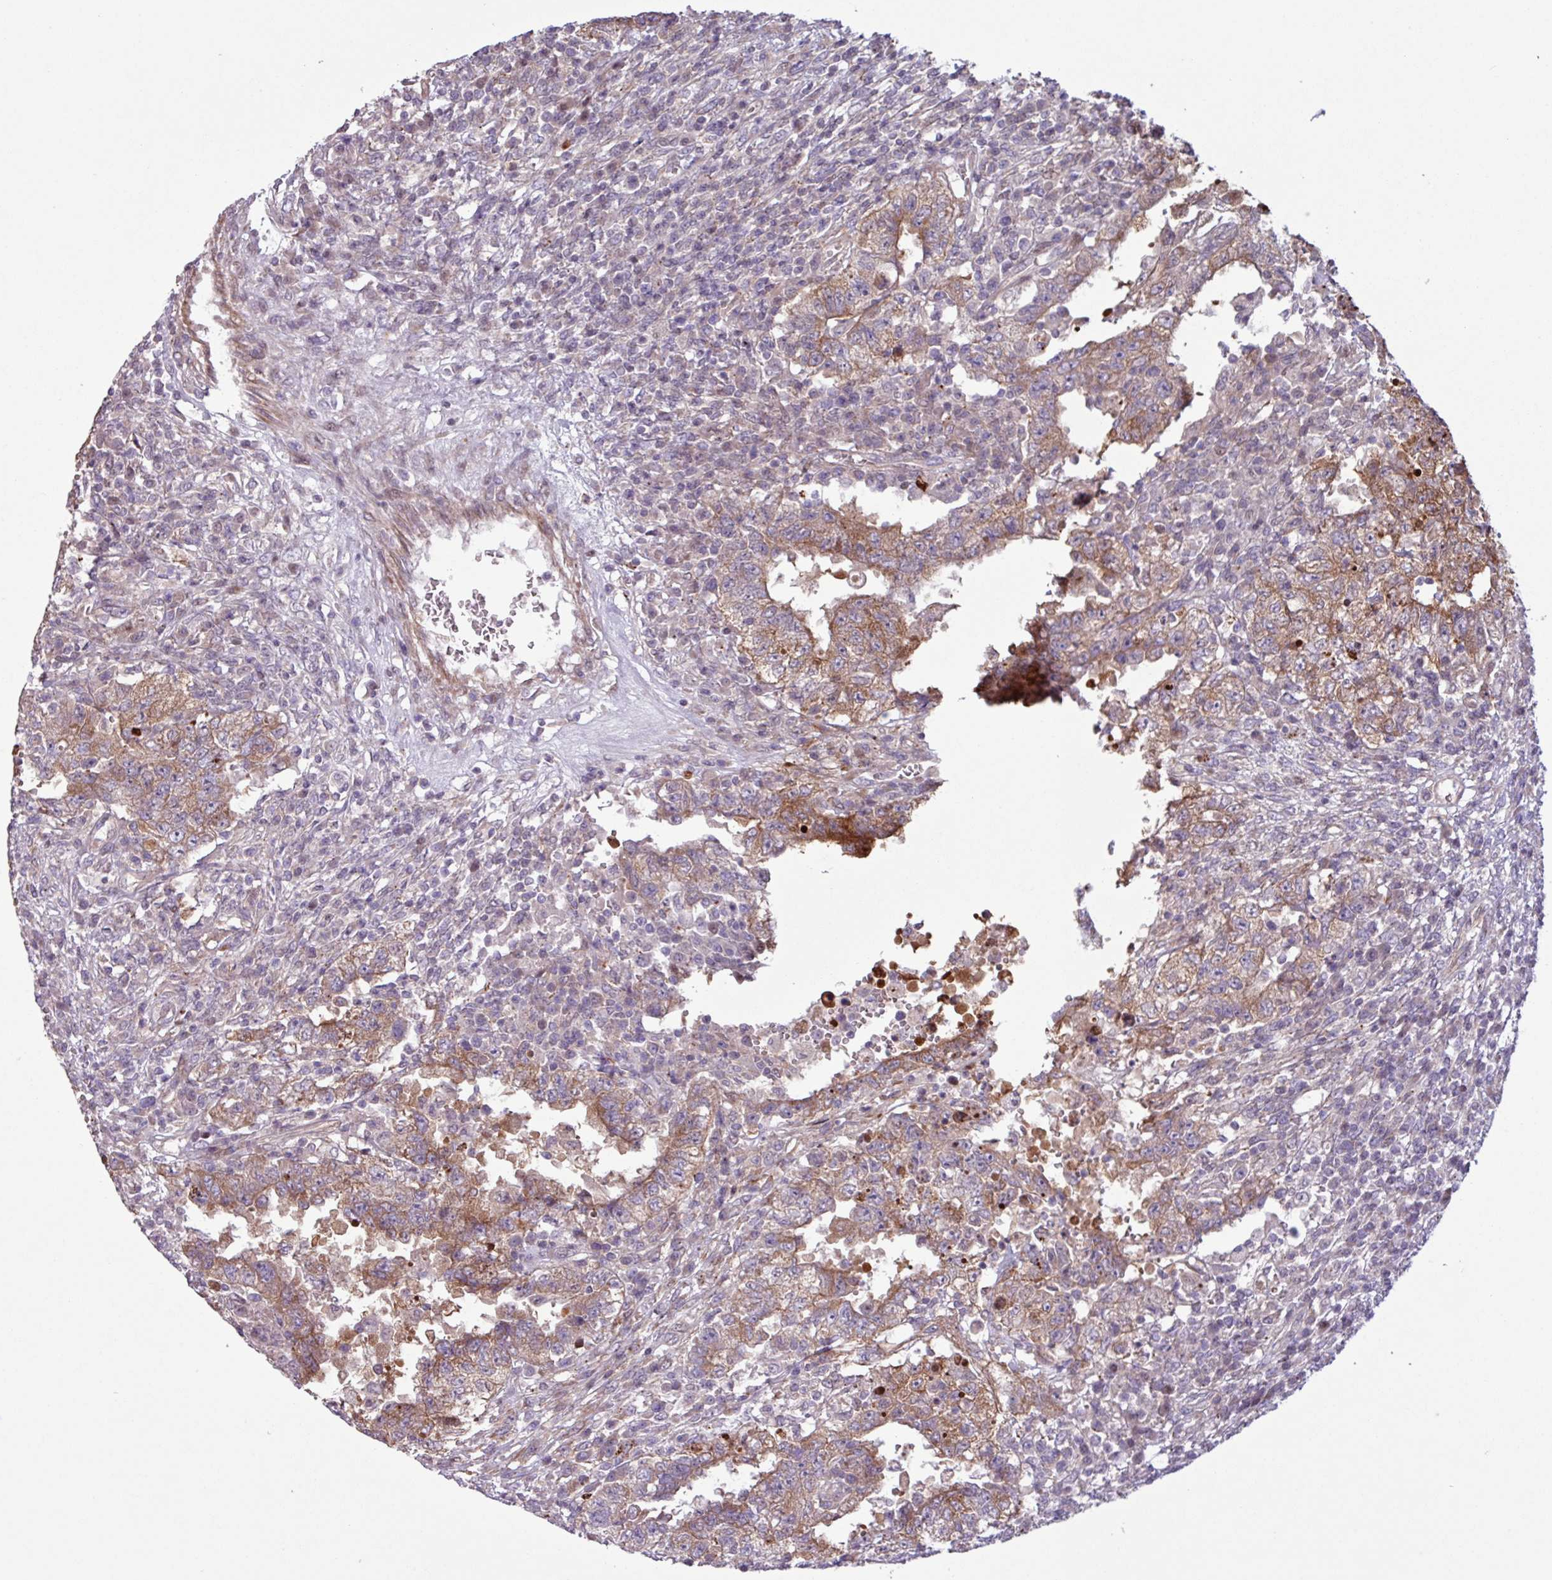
{"staining": {"intensity": "moderate", "quantity": "25%-75%", "location": "cytoplasmic/membranous"}, "tissue": "testis cancer", "cell_type": "Tumor cells", "image_type": "cancer", "snomed": [{"axis": "morphology", "description": "Carcinoma, Embryonal, NOS"}, {"axis": "topography", "description": "Testis"}], "caption": "A medium amount of moderate cytoplasmic/membranous staining is present in about 25%-75% of tumor cells in testis cancer (embryonal carcinoma) tissue.", "gene": "PDPR", "patient": {"sex": "male", "age": 26}}